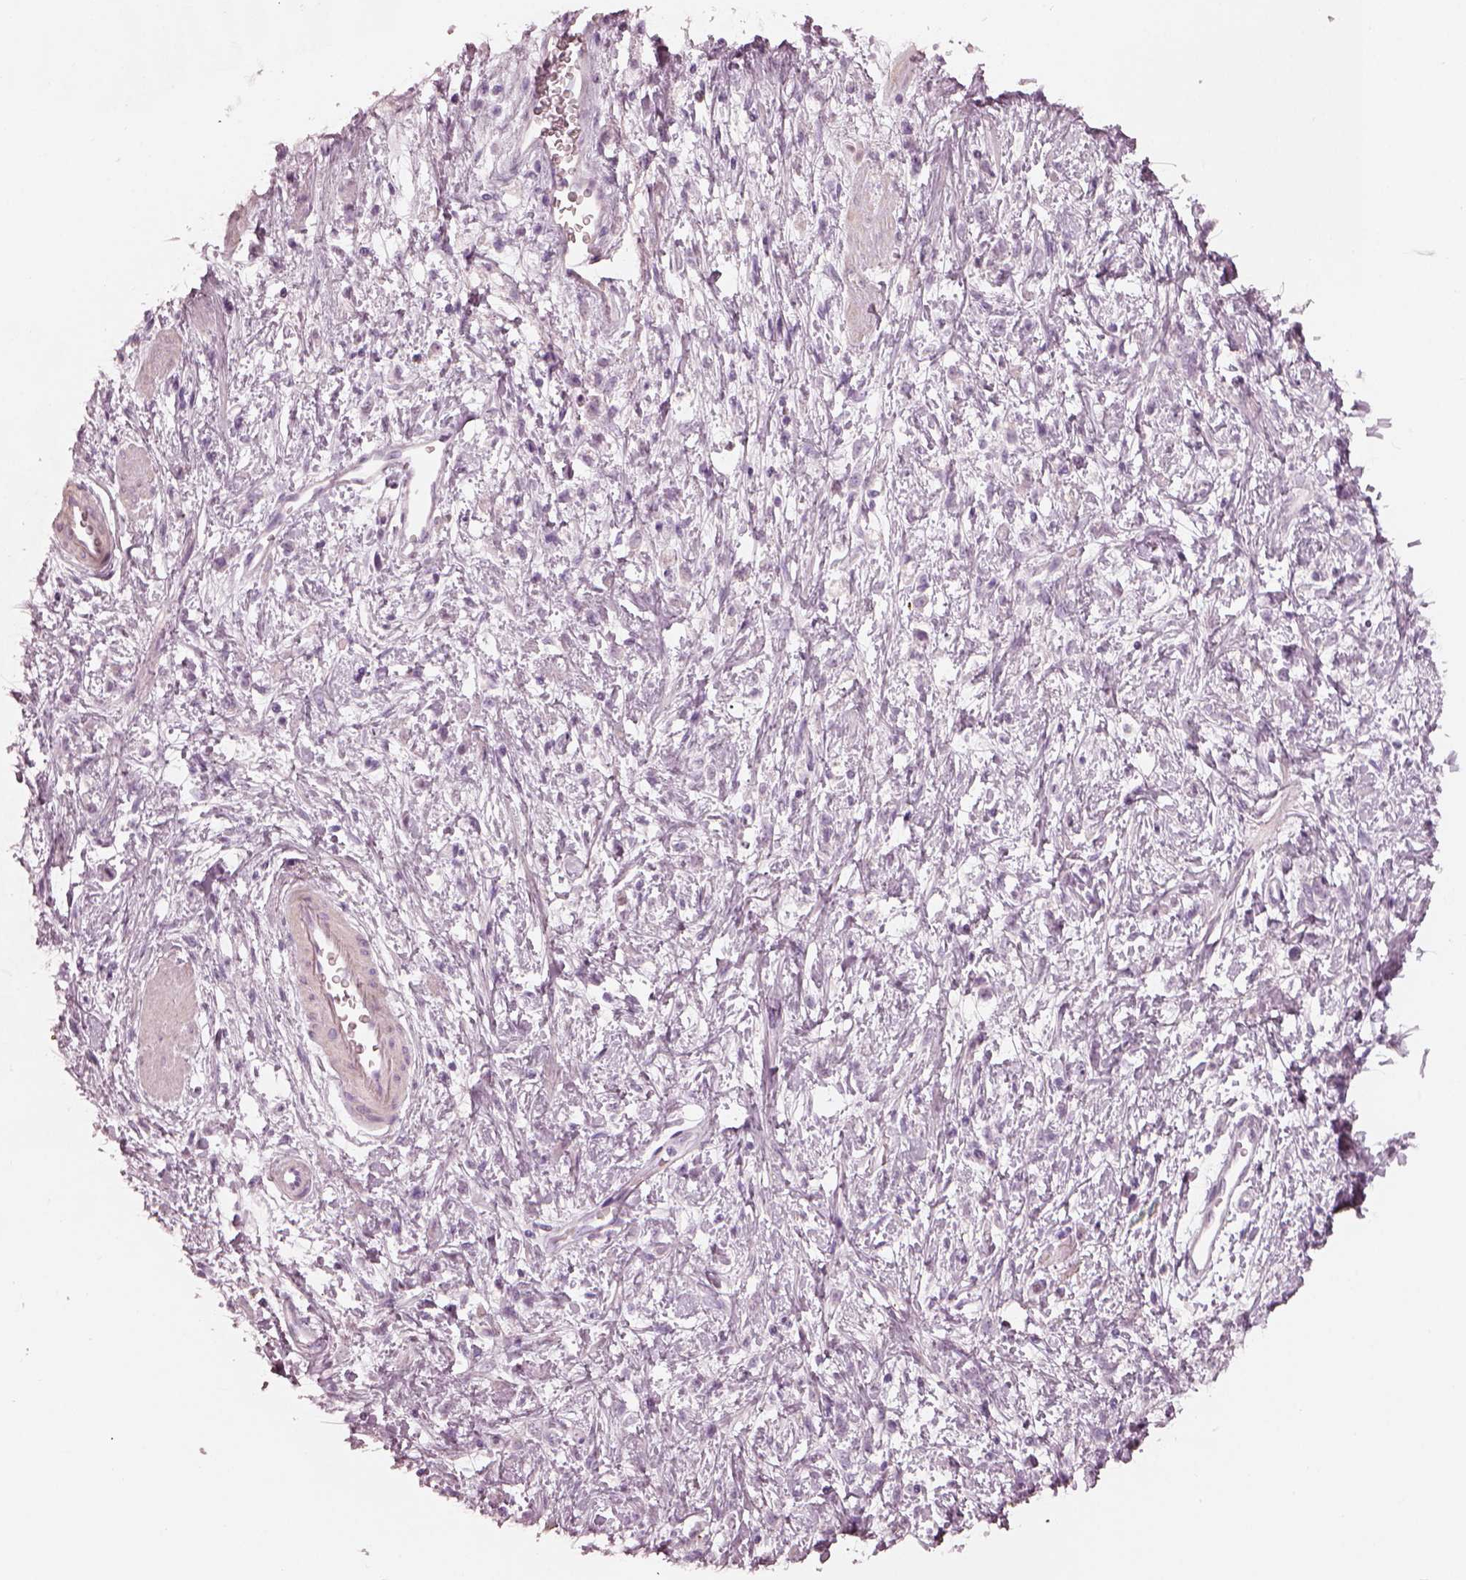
{"staining": {"intensity": "negative", "quantity": "none", "location": "none"}, "tissue": "stomach cancer", "cell_type": "Tumor cells", "image_type": "cancer", "snomed": [{"axis": "morphology", "description": "Adenocarcinoma, NOS"}, {"axis": "topography", "description": "Stomach"}], "caption": "This is an IHC micrograph of human stomach adenocarcinoma. There is no staining in tumor cells.", "gene": "RSPH9", "patient": {"sex": "female", "age": 60}}